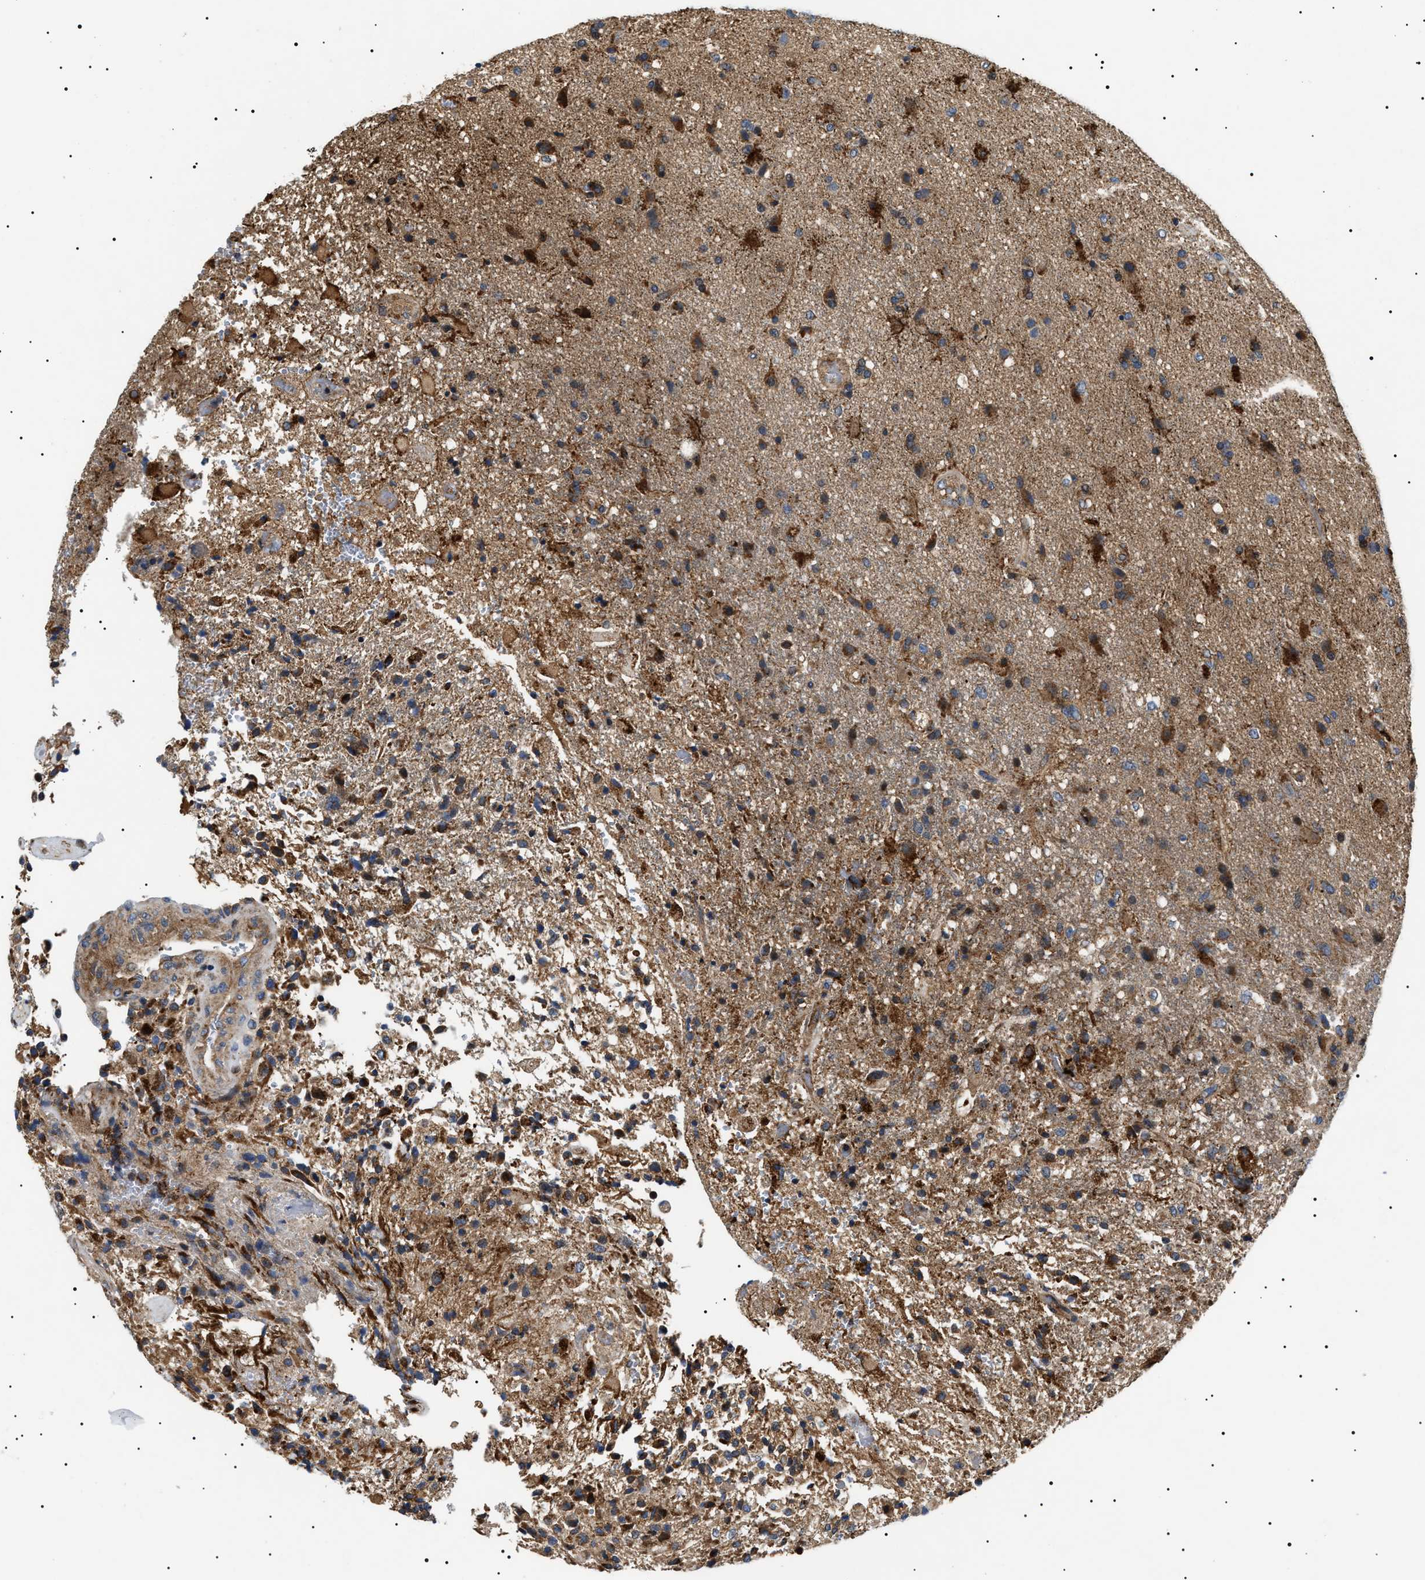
{"staining": {"intensity": "moderate", "quantity": ">75%", "location": "cytoplasmic/membranous"}, "tissue": "glioma", "cell_type": "Tumor cells", "image_type": "cancer", "snomed": [{"axis": "morphology", "description": "Glioma, malignant, High grade"}, {"axis": "topography", "description": "Brain"}], "caption": "The image demonstrates staining of glioma, revealing moderate cytoplasmic/membranous protein staining (brown color) within tumor cells.", "gene": "OXSM", "patient": {"sex": "male", "age": 72}}